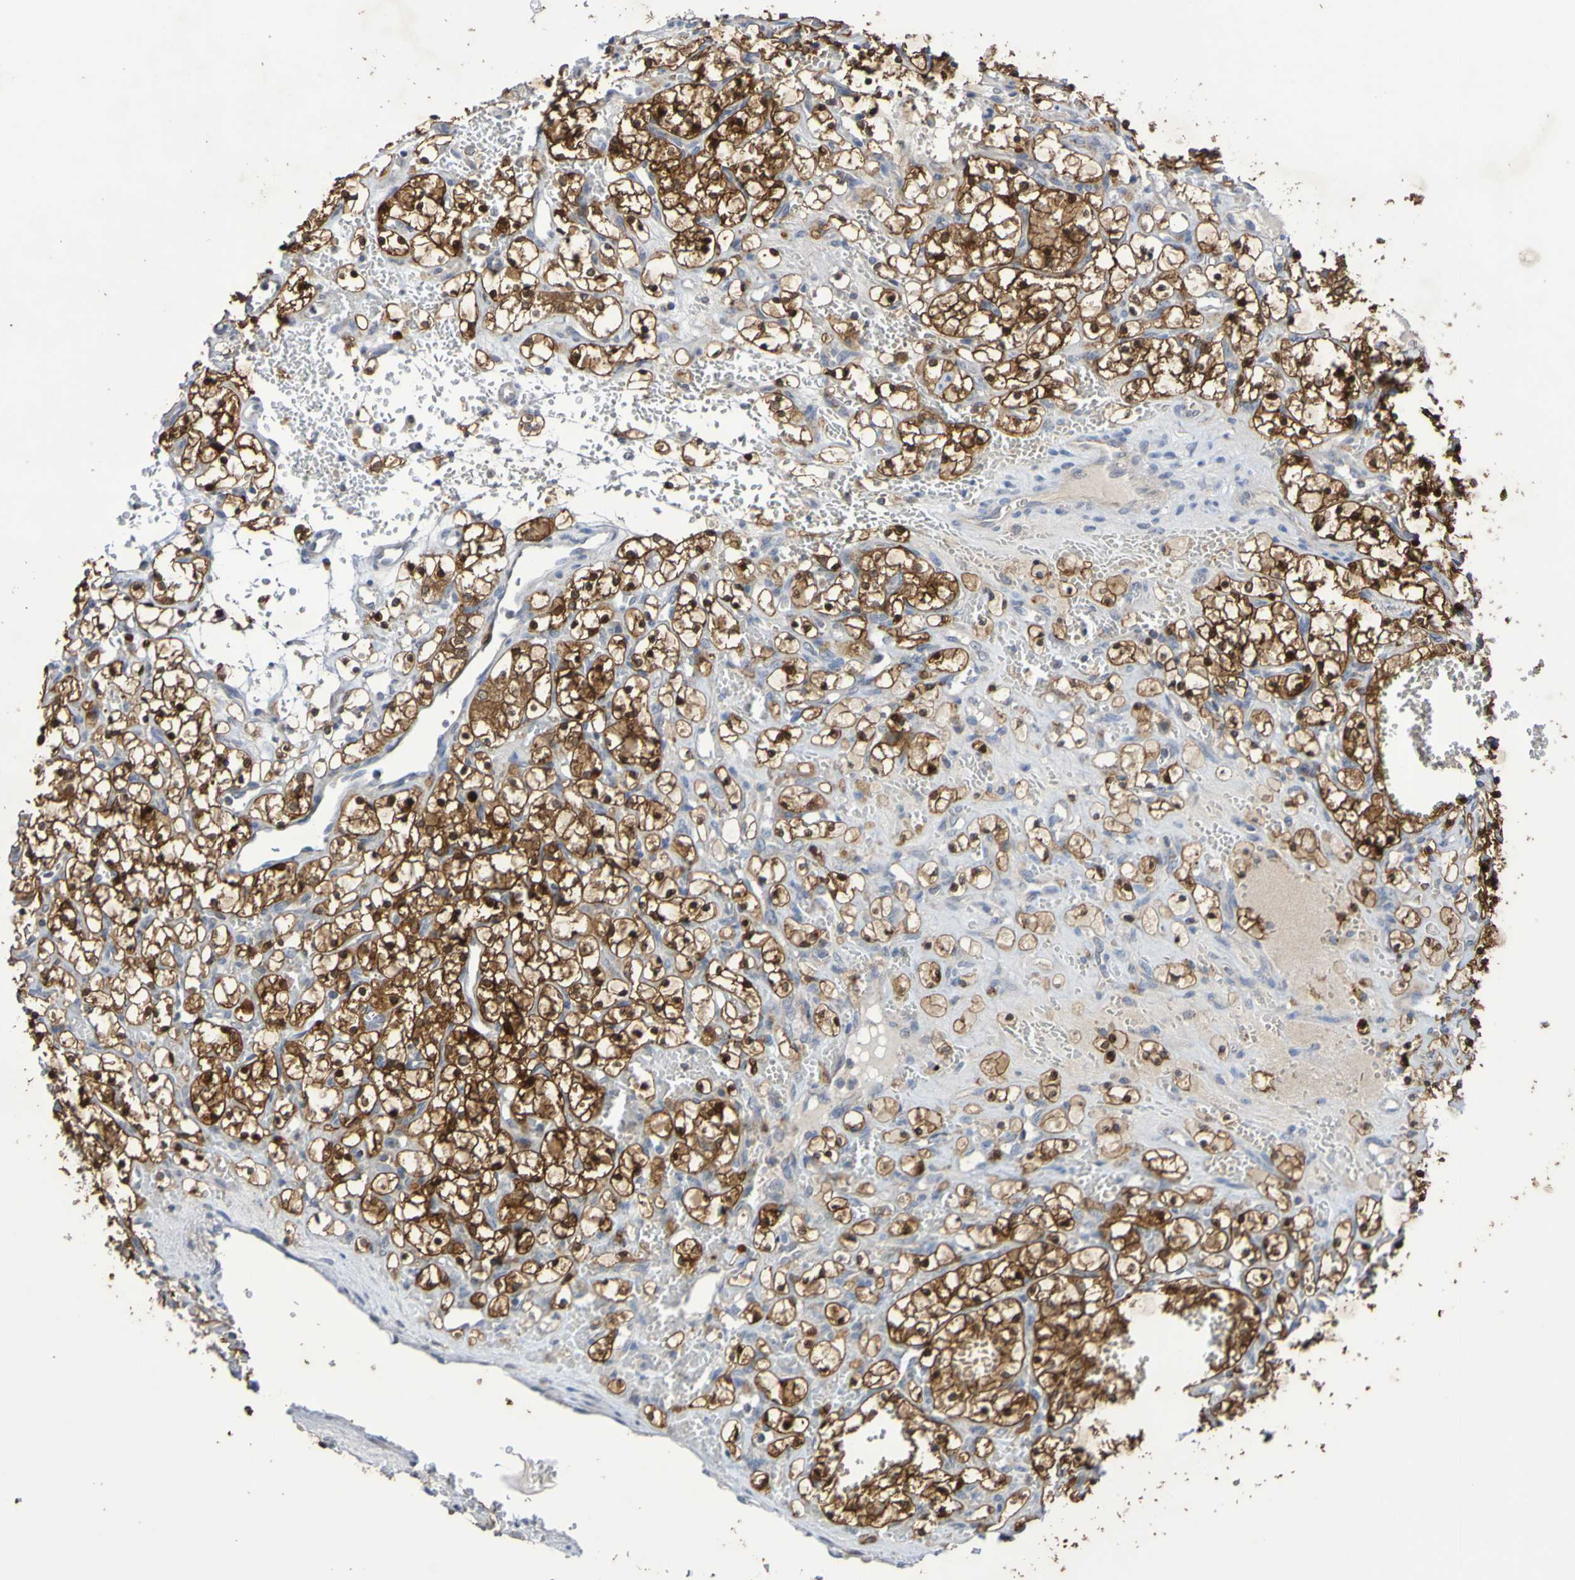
{"staining": {"intensity": "strong", "quantity": ">75%", "location": "cytoplasmic/membranous,nuclear"}, "tissue": "renal cancer", "cell_type": "Tumor cells", "image_type": "cancer", "snomed": [{"axis": "morphology", "description": "Adenocarcinoma, NOS"}, {"axis": "topography", "description": "Kidney"}], "caption": "Immunohistochemistry (IHC) histopathology image of neoplastic tissue: human renal adenocarcinoma stained using immunohistochemistry reveals high levels of strong protein expression localized specifically in the cytoplasmic/membranous and nuclear of tumor cells, appearing as a cytoplasmic/membranous and nuclear brown color.", "gene": "C3orf18", "patient": {"sex": "female", "age": 69}}